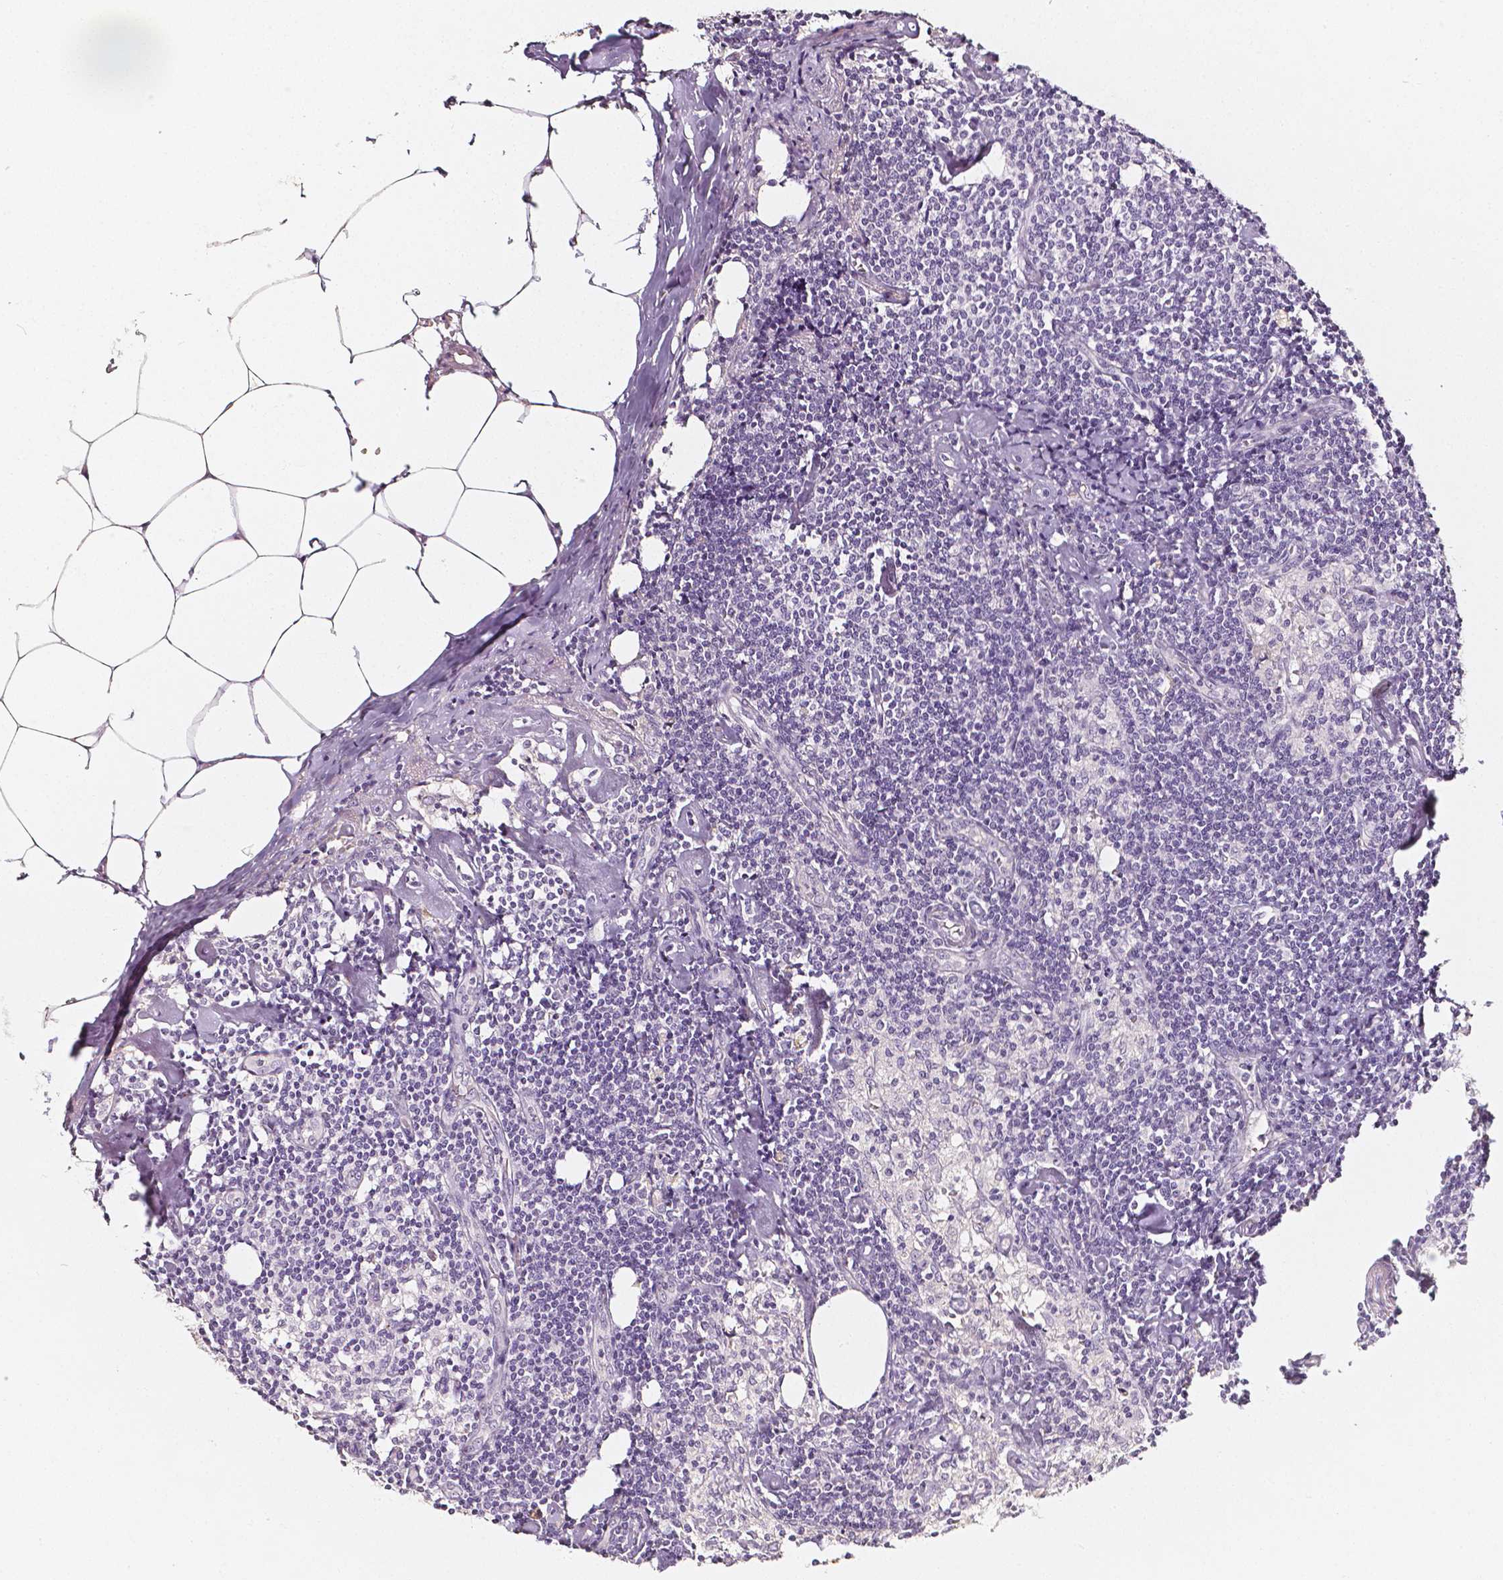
{"staining": {"intensity": "negative", "quantity": "none", "location": "none"}, "tissue": "lymph node", "cell_type": "Non-germinal center cells", "image_type": "normal", "snomed": [{"axis": "morphology", "description": "Normal tissue, NOS"}, {"axis": "topography", "description": "Lymph node"}], "caption": "Unremarkable lymph node was stained to show a protein in brown. There is no significant expression in non-germinal center cells. Nuclei are stained in blue.", "gene": "THY1", "patient": {"sex": "female", "age": 69}}